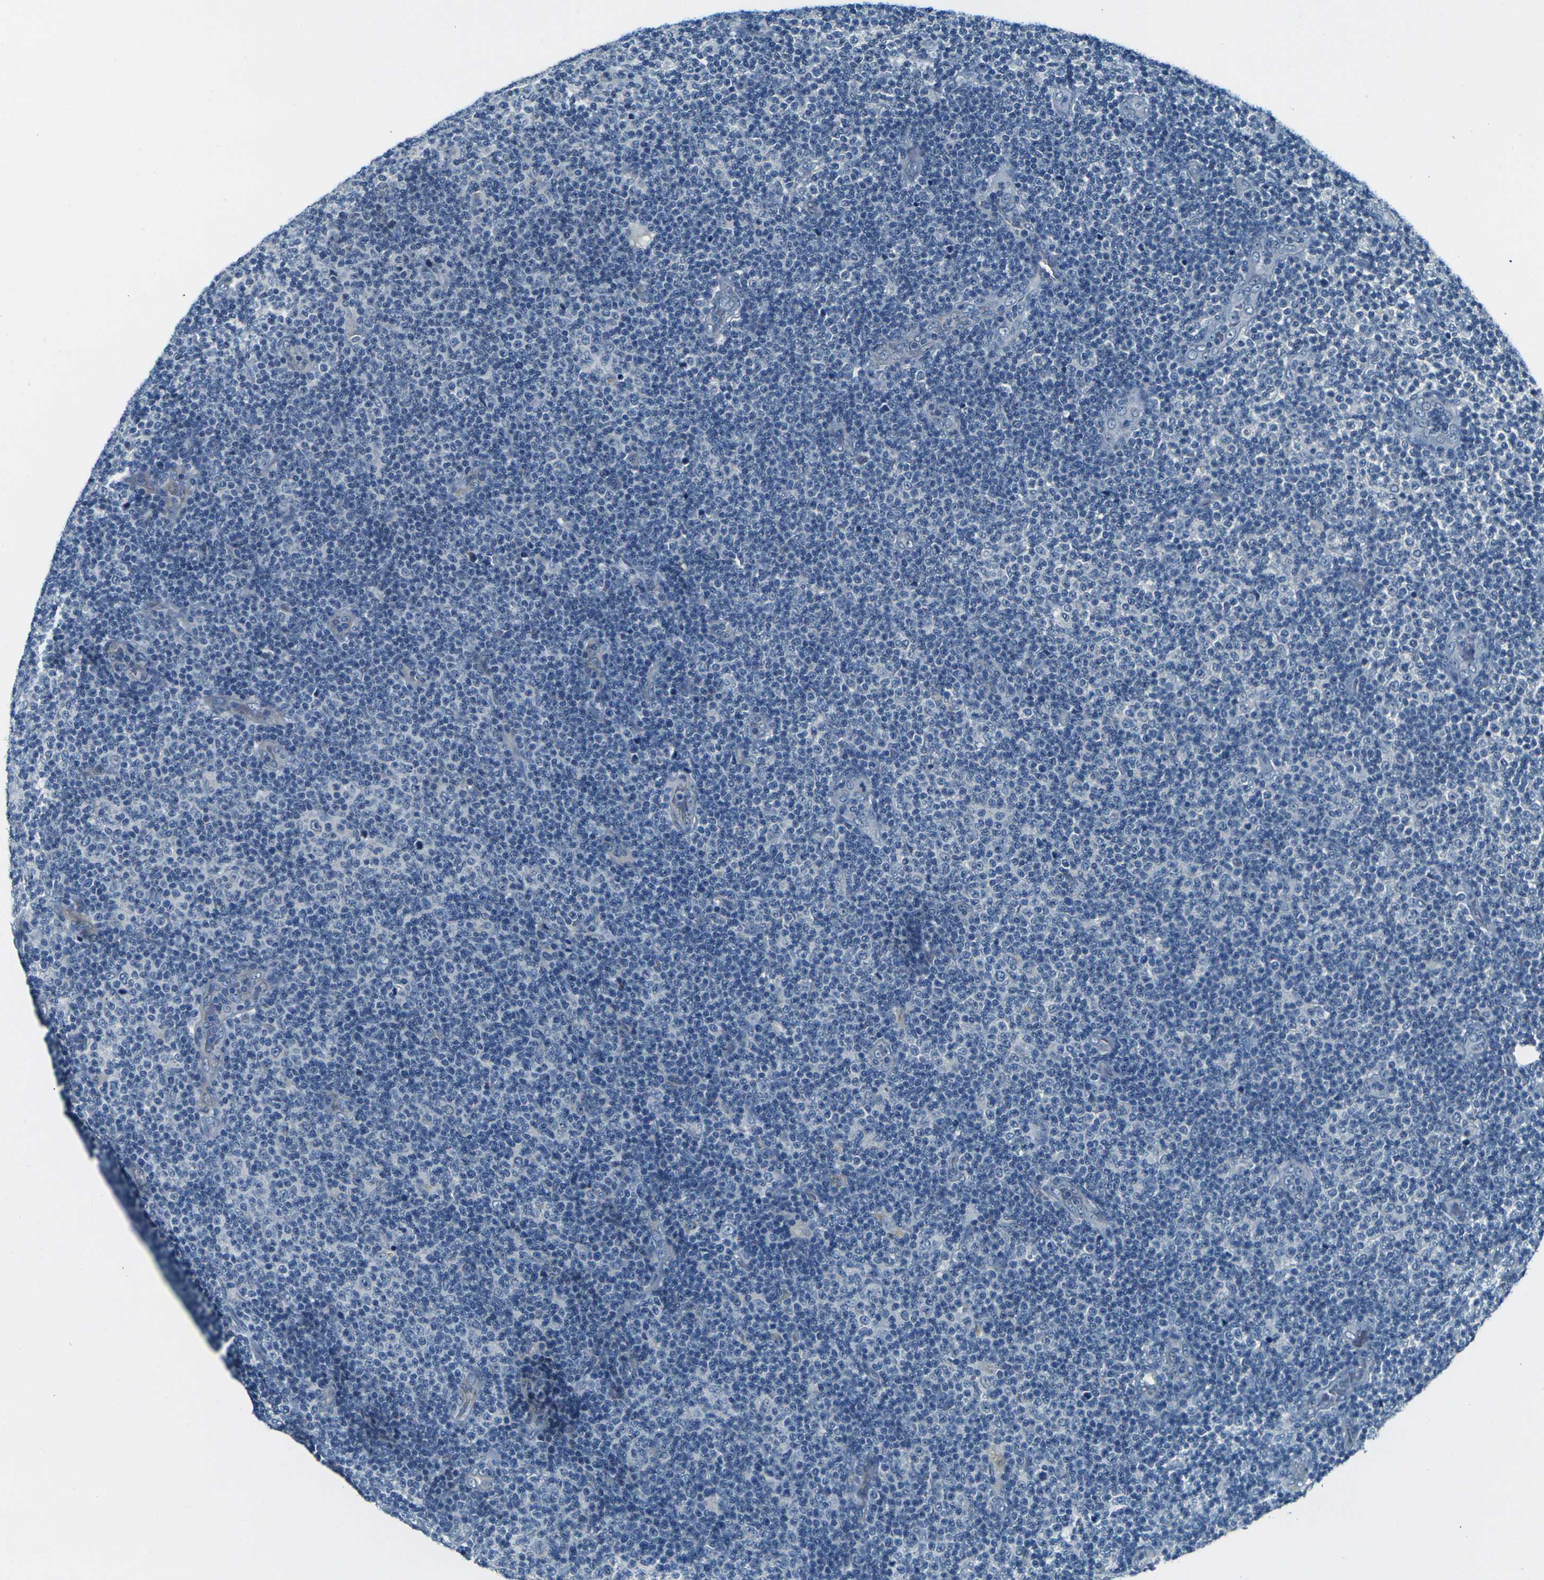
{"staining": {"intensity": "negative", "quantity": "none", "location": "none"}, "tissue": "lymphoma", "cell_type": "Tumor cells", "image_type": "cancer", "snomed": [{"axis": "morphology", "description": "Malignant lymphoma, non-Hodgkin's type, Low grade"}, {"axis": "topography", "description": "Lymph node"}], "caption": "Malignant lymphoma, non-Hodgkin's type (low-grade) was stained to show a protein in brown. There is no significant expression in tumor cells.", "gene": "SHISAL2B", "patient": {"sex": "male", "age": 83}}